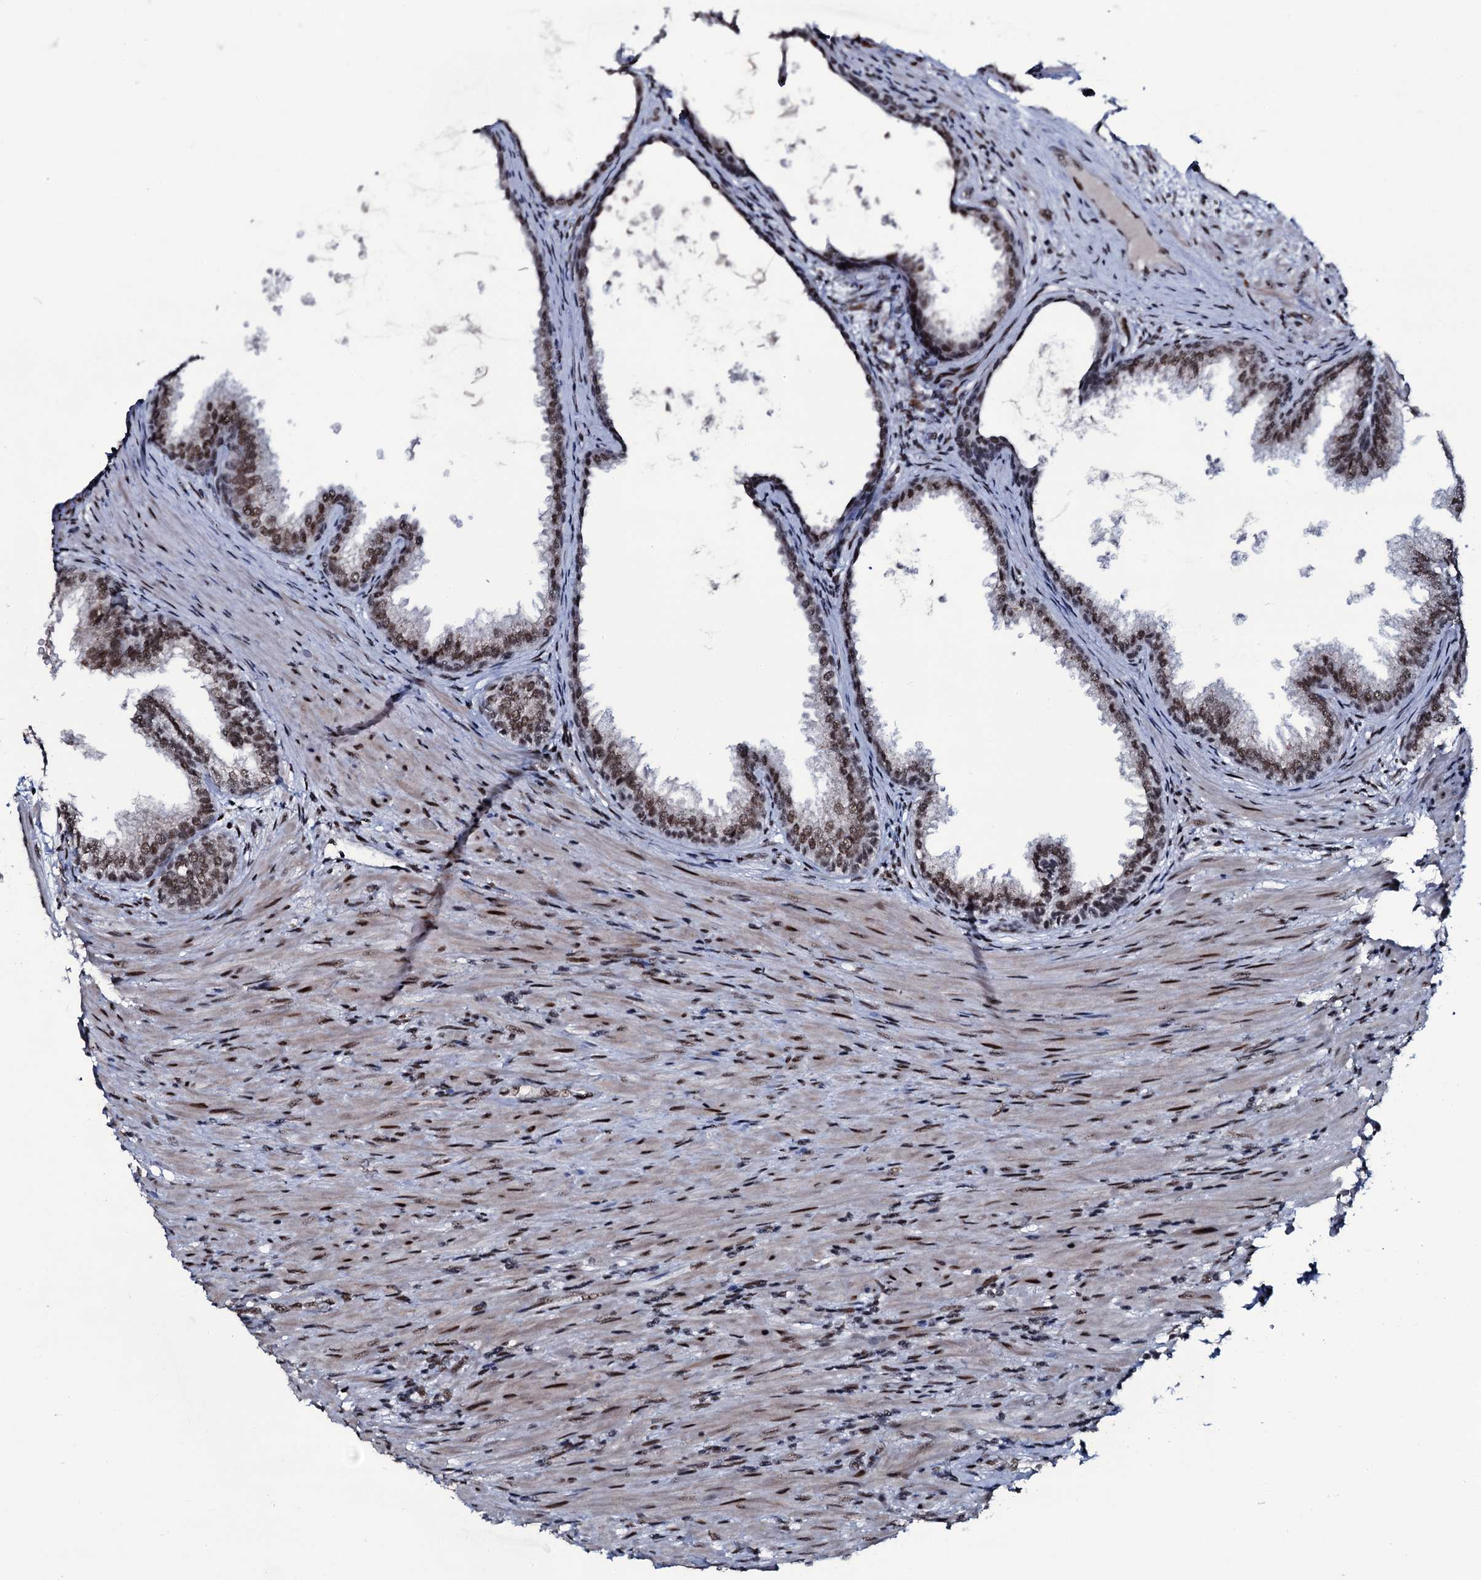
{"staining": {"intensity": "moderate", "quantity": ">75%", "location": "nuclear"}, "tissue": "prostate", "cell_type": "Glandular cells", "image_type": "normal", "snomed": [{"axis": "morphology", "description": "Normal tissue, NOS"}, {"axis": "topography", "description": "Prostate"}], "caption": "Immunohistochemical staining of unremarkable human prostate demonstrates >75% levels of moderate nuclear protein expression in about >75% of glandular cells. (brown staining indicates protein expression, while blue staining denotes nuclei).", "gene": "ZMIZ2", "patient": {"sex": "male", "age": 76}}